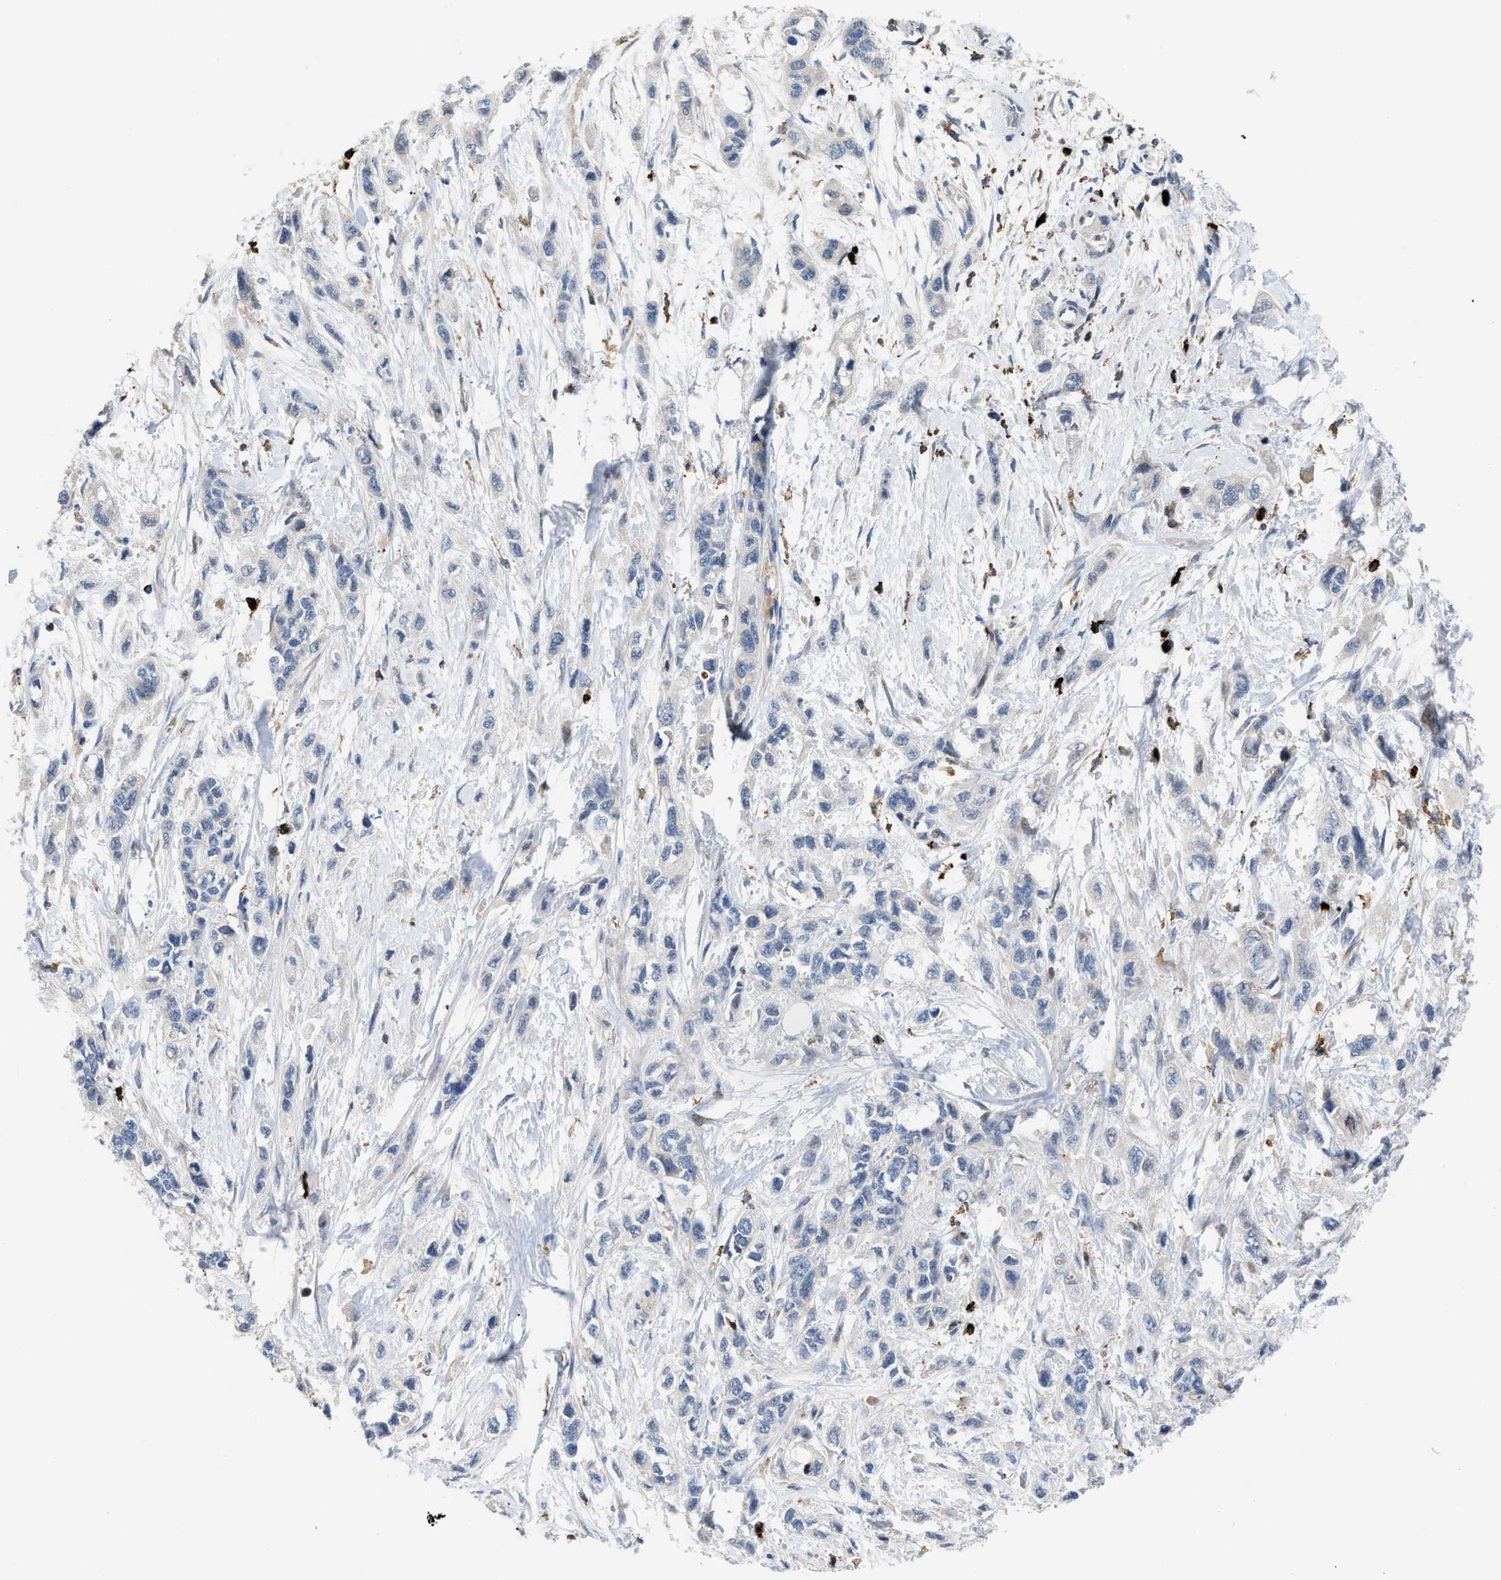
{"staining": {"intensity": "negative", "quantity": "none", "location": "none"}, "tissue": "pancreatic cancer", "cell_type": "Tumor cells", "image_type": "cancer", "snomed": [{"axis": "morphology", "description": "Adenocarcinoma, NOS"}, {"axis": "topography", "description": "Pancreas"}], "caption": "The histopathology image exhibits no staining of tumor cells in pancreatic cancer.", "gene": "ATP9A", "patient": {"sex": "male", "age": 74}}